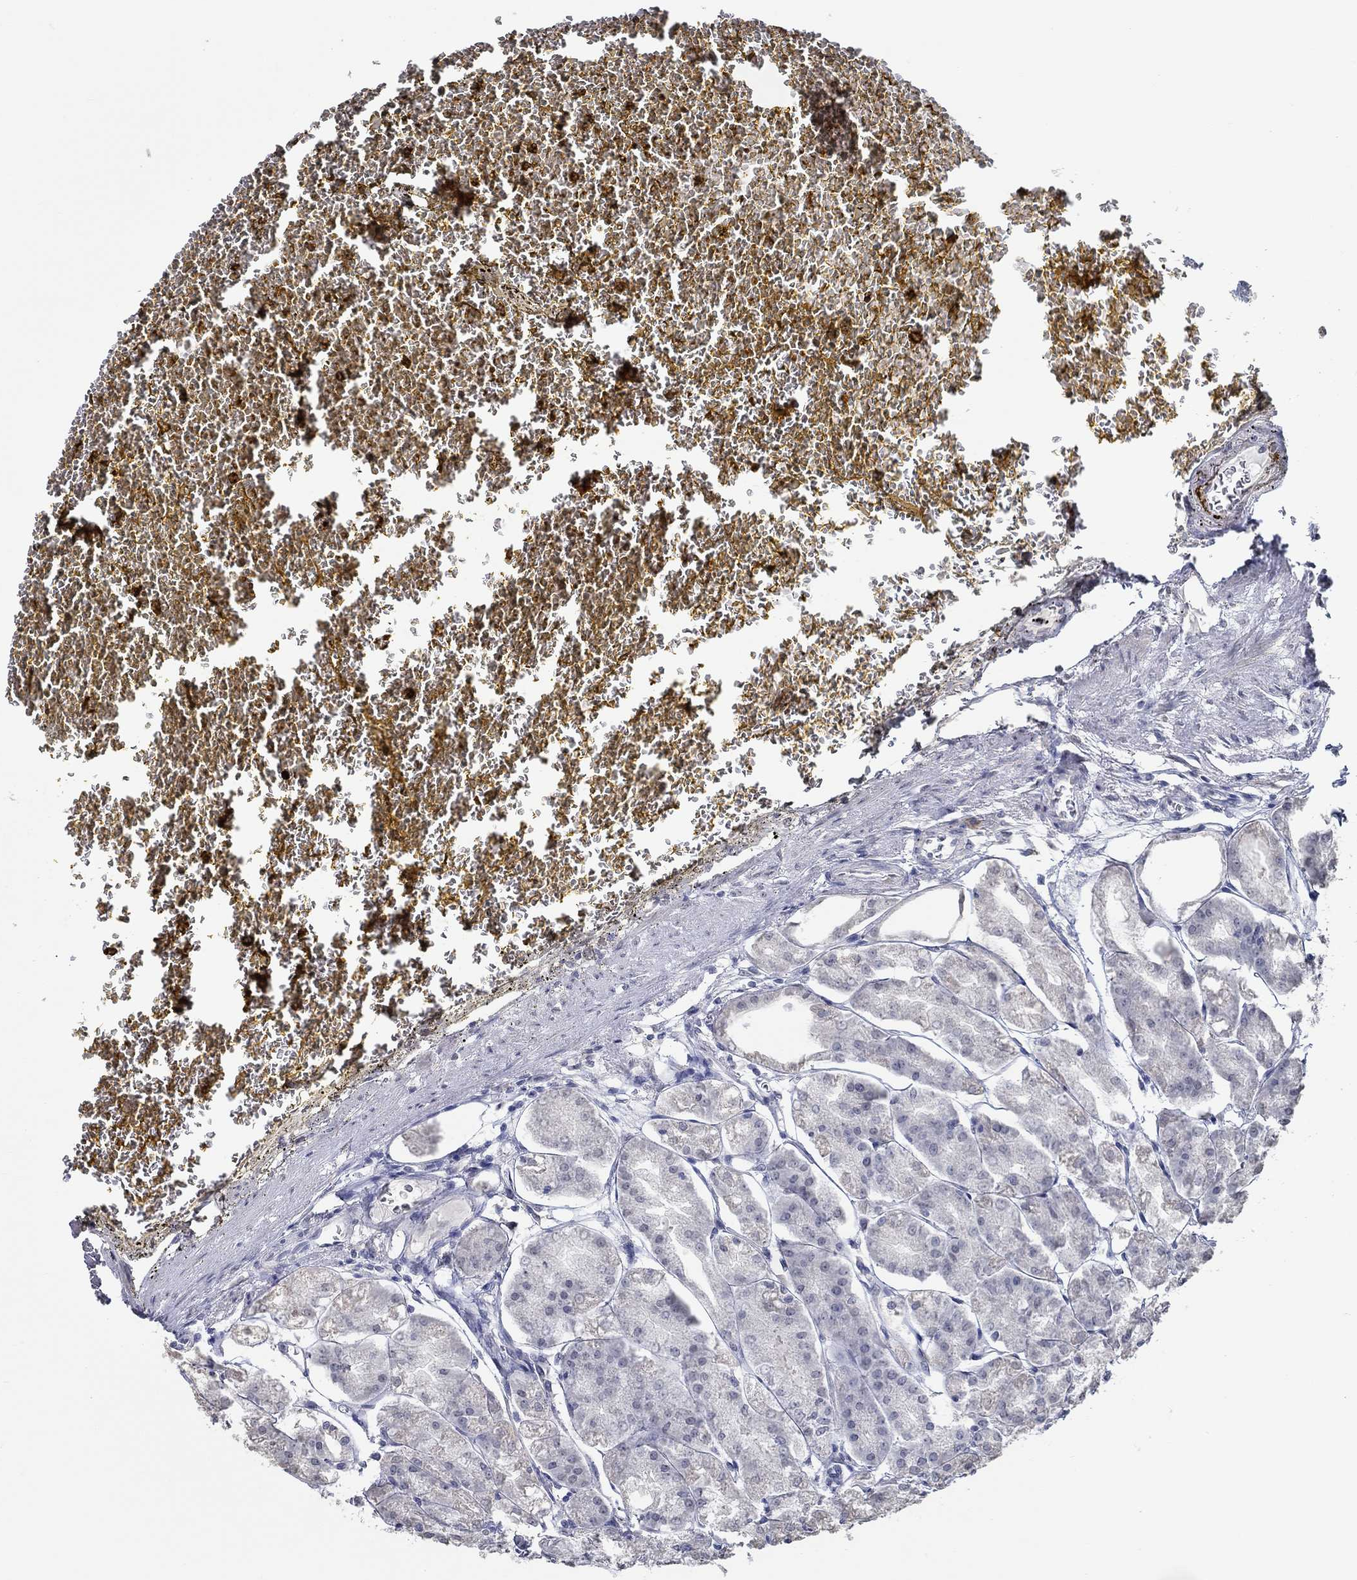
{"staining": {"intensity": "negative", "quantity": "none", "location": "none"}, "tissue": "stomach", "cell_type": "Glandular cells", "image_type": "normal", "snomed": [{"axis": "morphology", "description": "Normal tissue, NOS"}, {"axis": "topography", "description": "Stomach, lower"}], "caption": "Immunohistochemical staining of unremarkable stomach reveals no significant staining in glandular cells. (Brightfield microscopy of DAB (3,3'-diaminobenzidine) immunohistochemistry at high magnification).", "gene": "NUP155", "patient": {"sex": "male", "age": 71}}